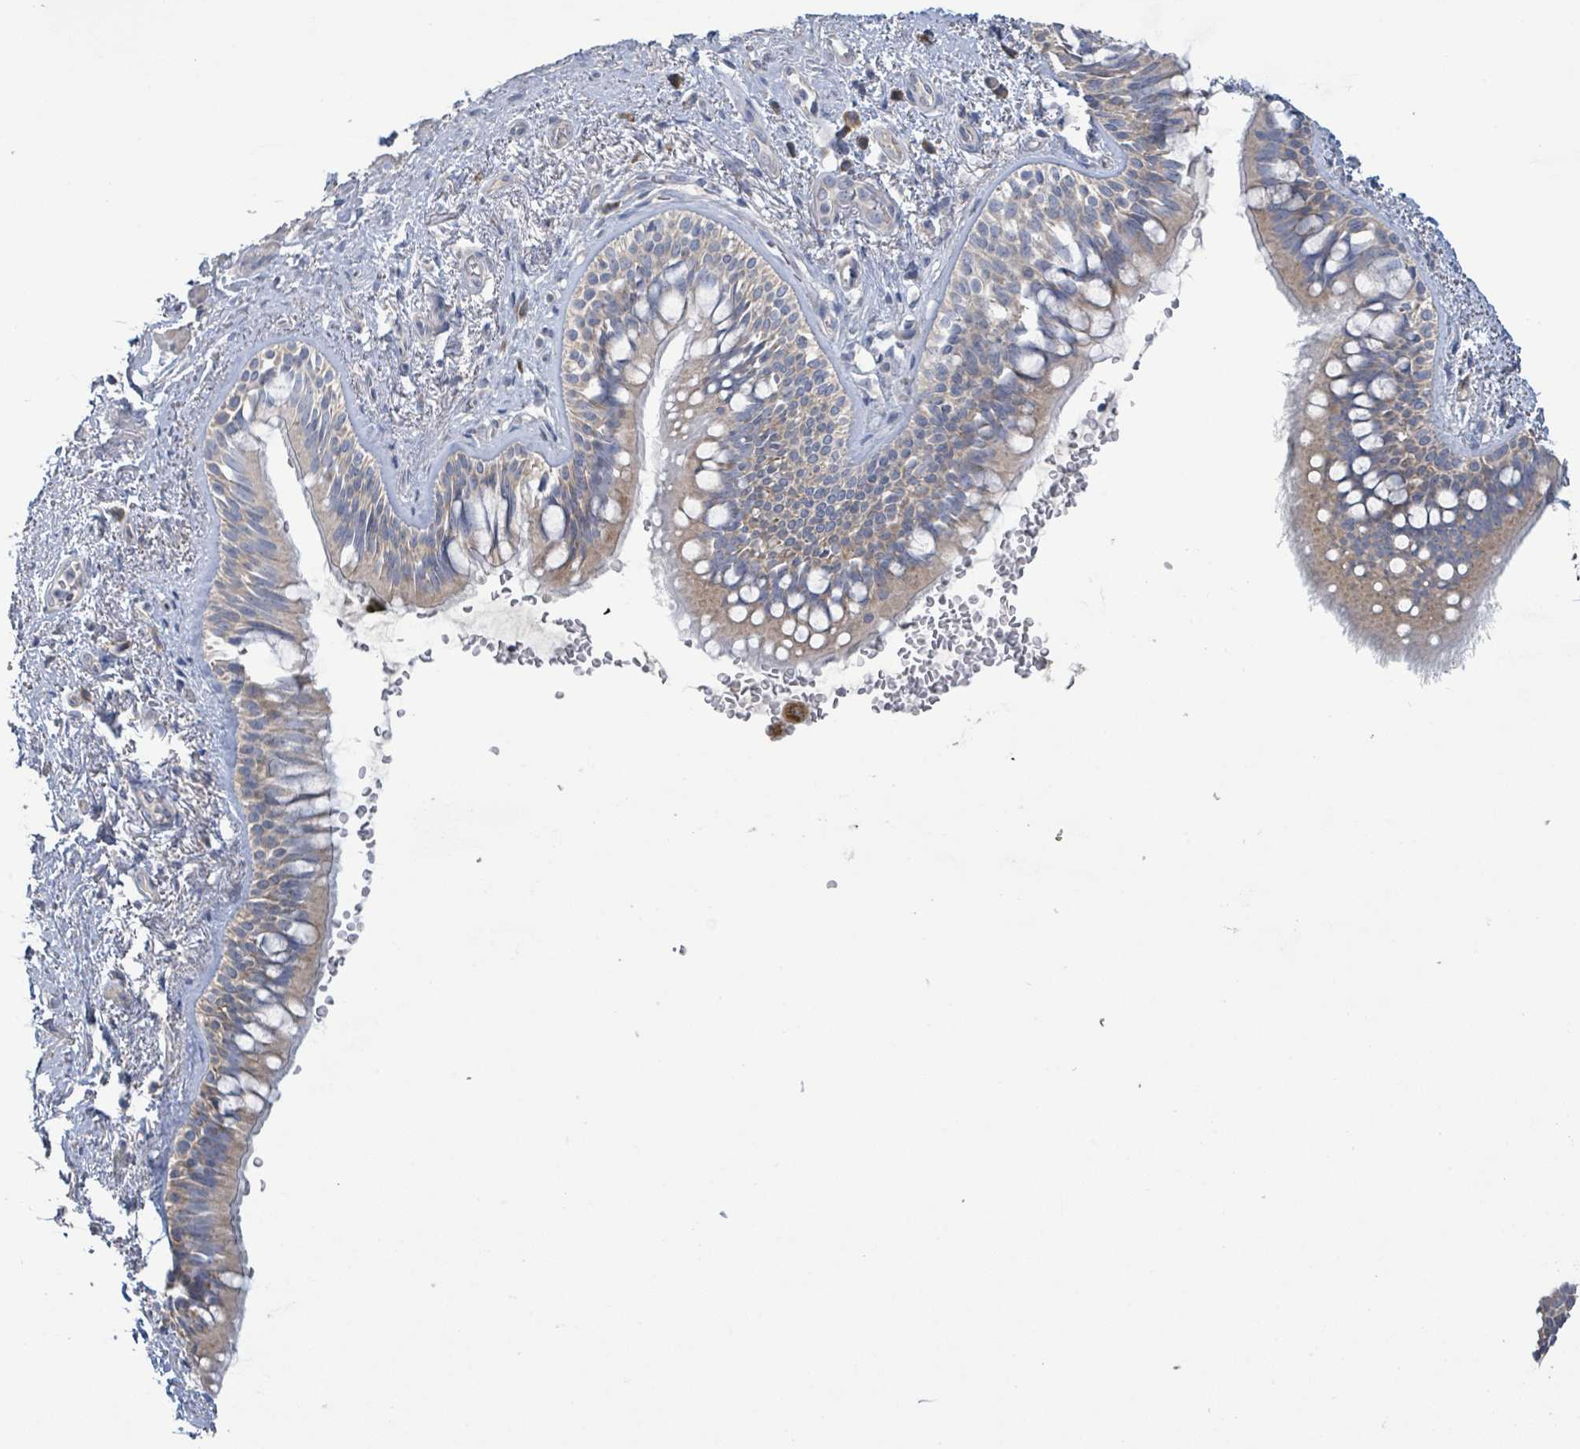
{"staining": {"intensity": "weak", "quantity": "25%-75%", "location": "cytoplasmic/membranous"}, "tissue": "bronchus", "cell_type": "Respiratory epithelial cells", "image_type": "normal", "snomed": [{"axis": "morphology", "description": "Normal tissue, NOS"}, {"axis": "topography", "description": "Lymph node"}, {"axis": "topography", "description": "Cartilage tissue"}, {"axis": "topography", "description": "Bronchus"}], "caption": "Weak cytoplasmic/membranous protein staining is identified in about 25%-75% of respiratory epithelial cells in bronchus.", "gene": "RPL32", "patient": {"sex": "female", "age": 70}}